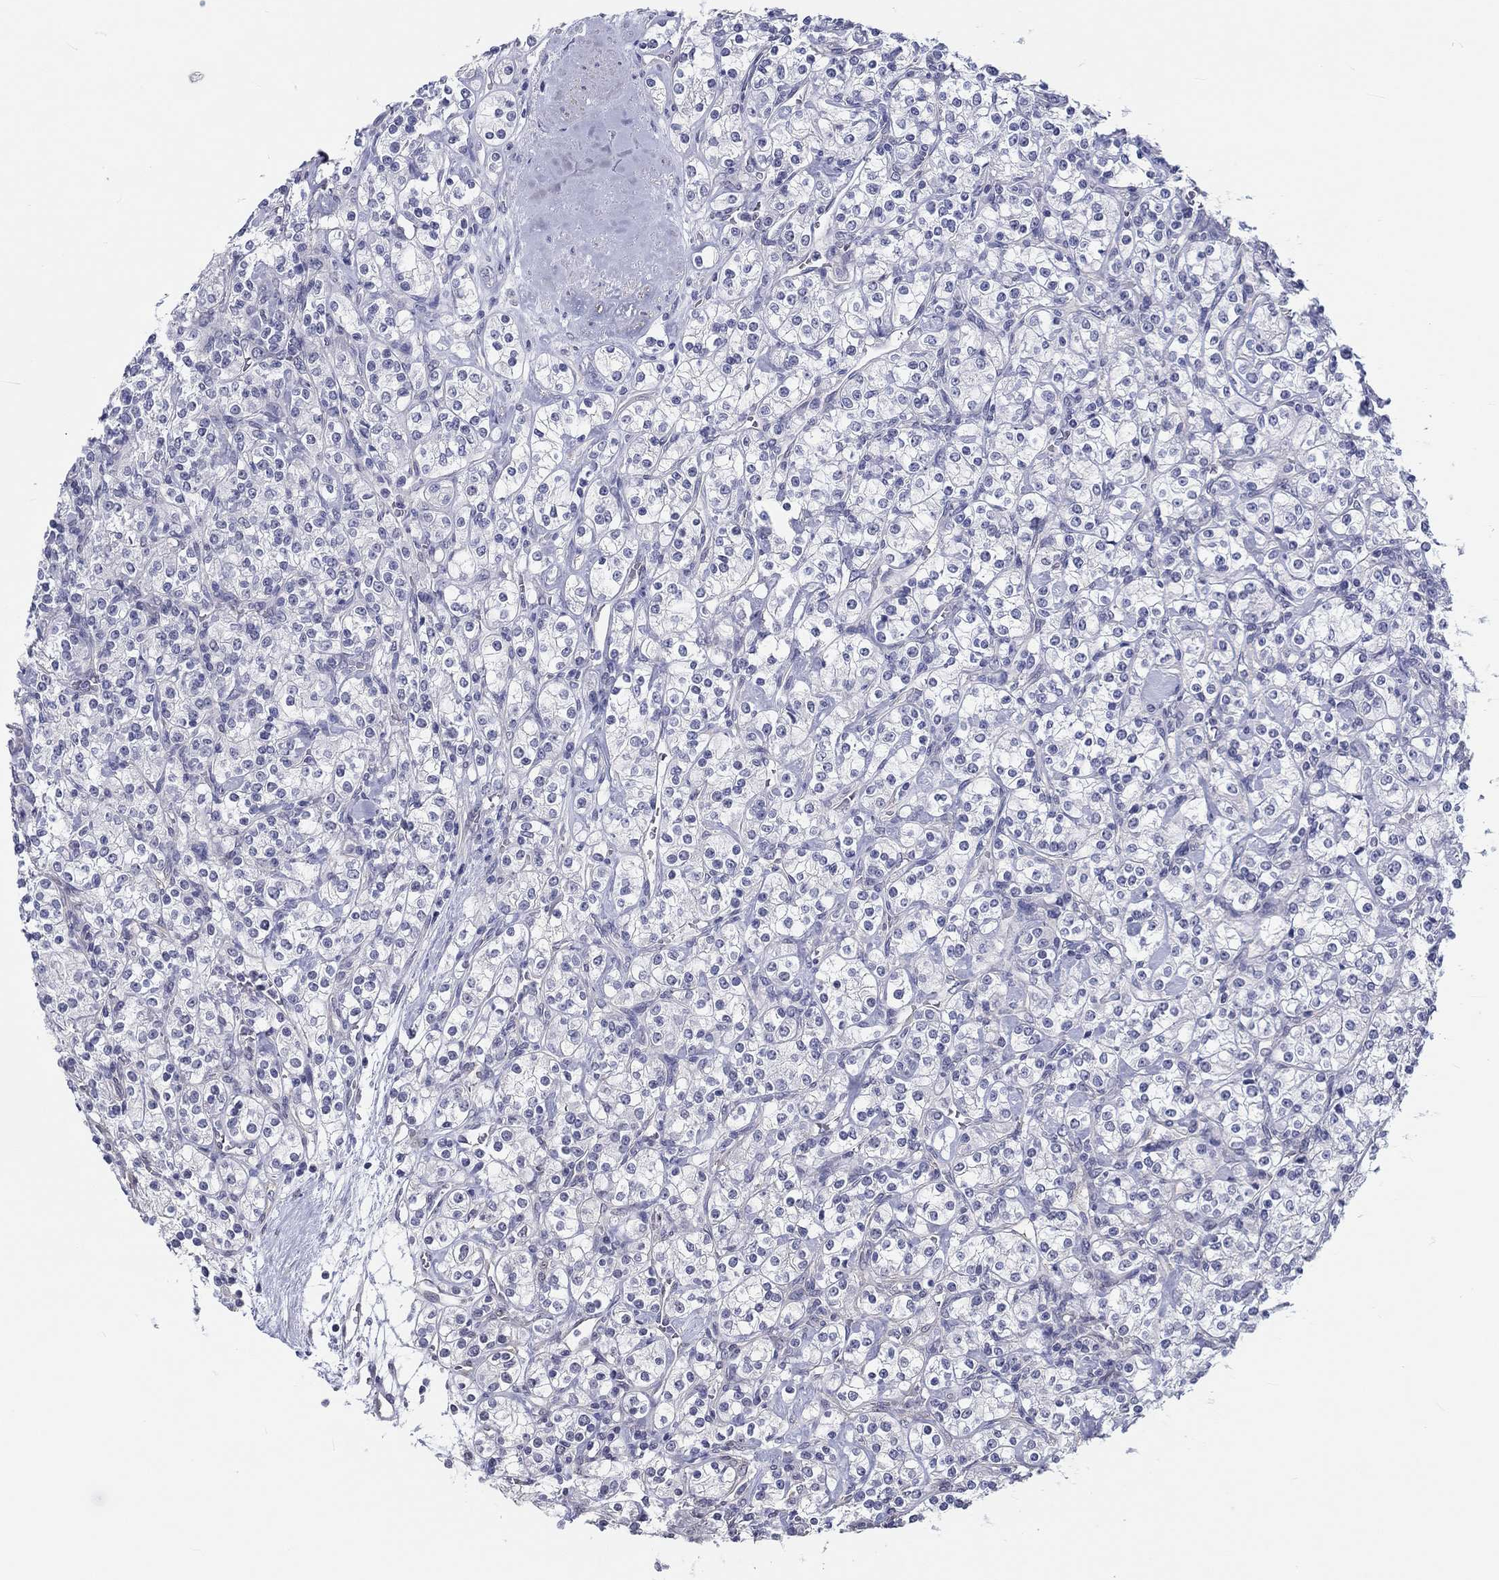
{"staining": {"intensity": "negative", "quantity": "none", "location": "none"}, "tissue": "renal cancer", "cell_type": "Tumor cells", "image_type": "cancer", "snomed": [{"axis": "morphology", "description": "Adenocarcinoma, NOS"}, {"axis": "topography", "description": "Kidney"}], "caption": "Immunohistochemistry photomicrograph of renal adenocarcinoma stained for a protein (brown), which exhibits no expression in tumor cells. Nuclei are stained in blue.", "gene": "CRYGD", "patient": {"sex": "male", "age": 77}}